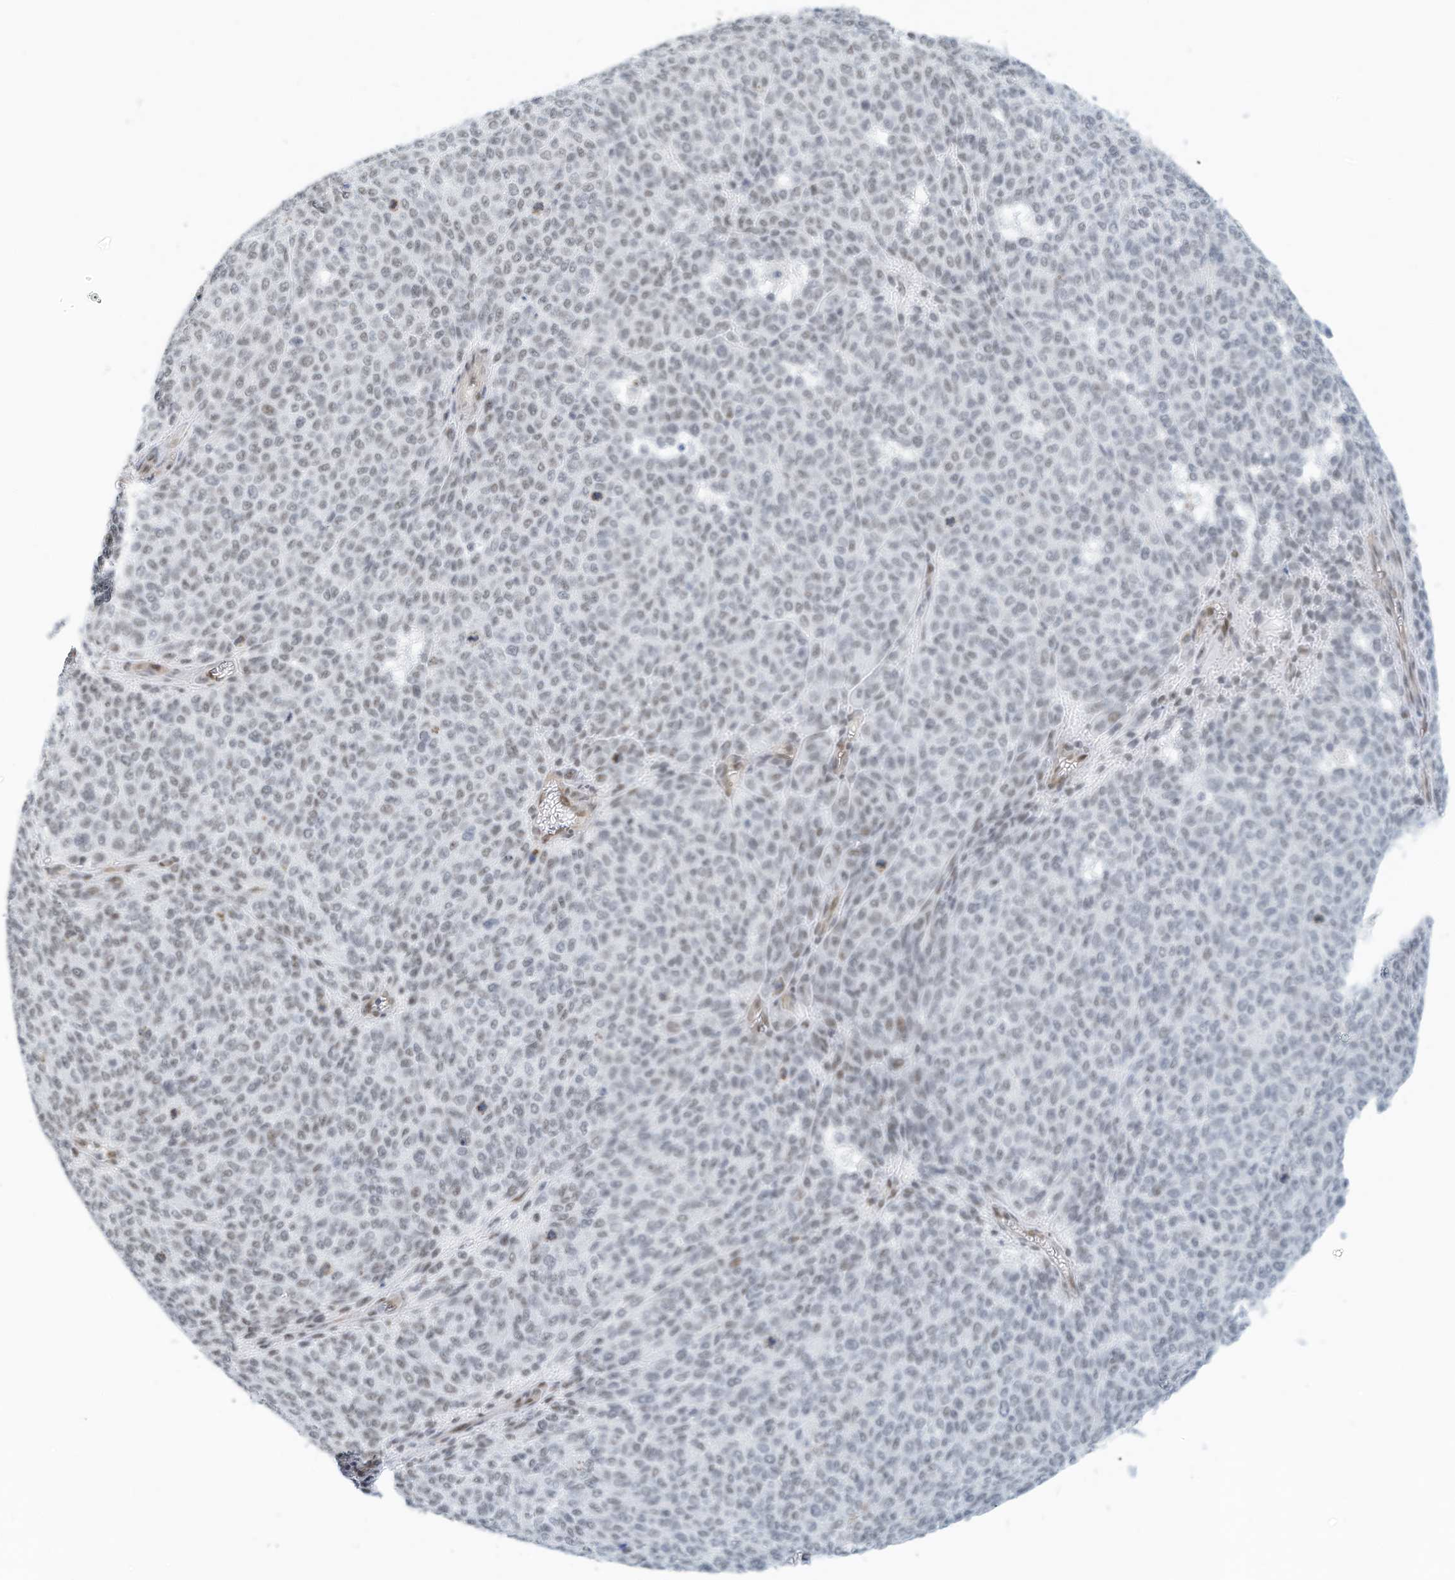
{"staining": {"intensity": "negative", "quantity": "none", "location": "none"}, "tissue": "melanoma", "cell_type": "Tumor cells", "image_type": "cancer", "snomed": [{"axis": "morphology", "description": "Malignant melanoma, NOS"}, {"axis": "topography", "description": "Skin"}], "caption": "An image of melanoma stained for a protein shows no brown staining in tumor cells.", "gene": "ARHGAP28", "patient": {"sex": "male", "age": 49}}